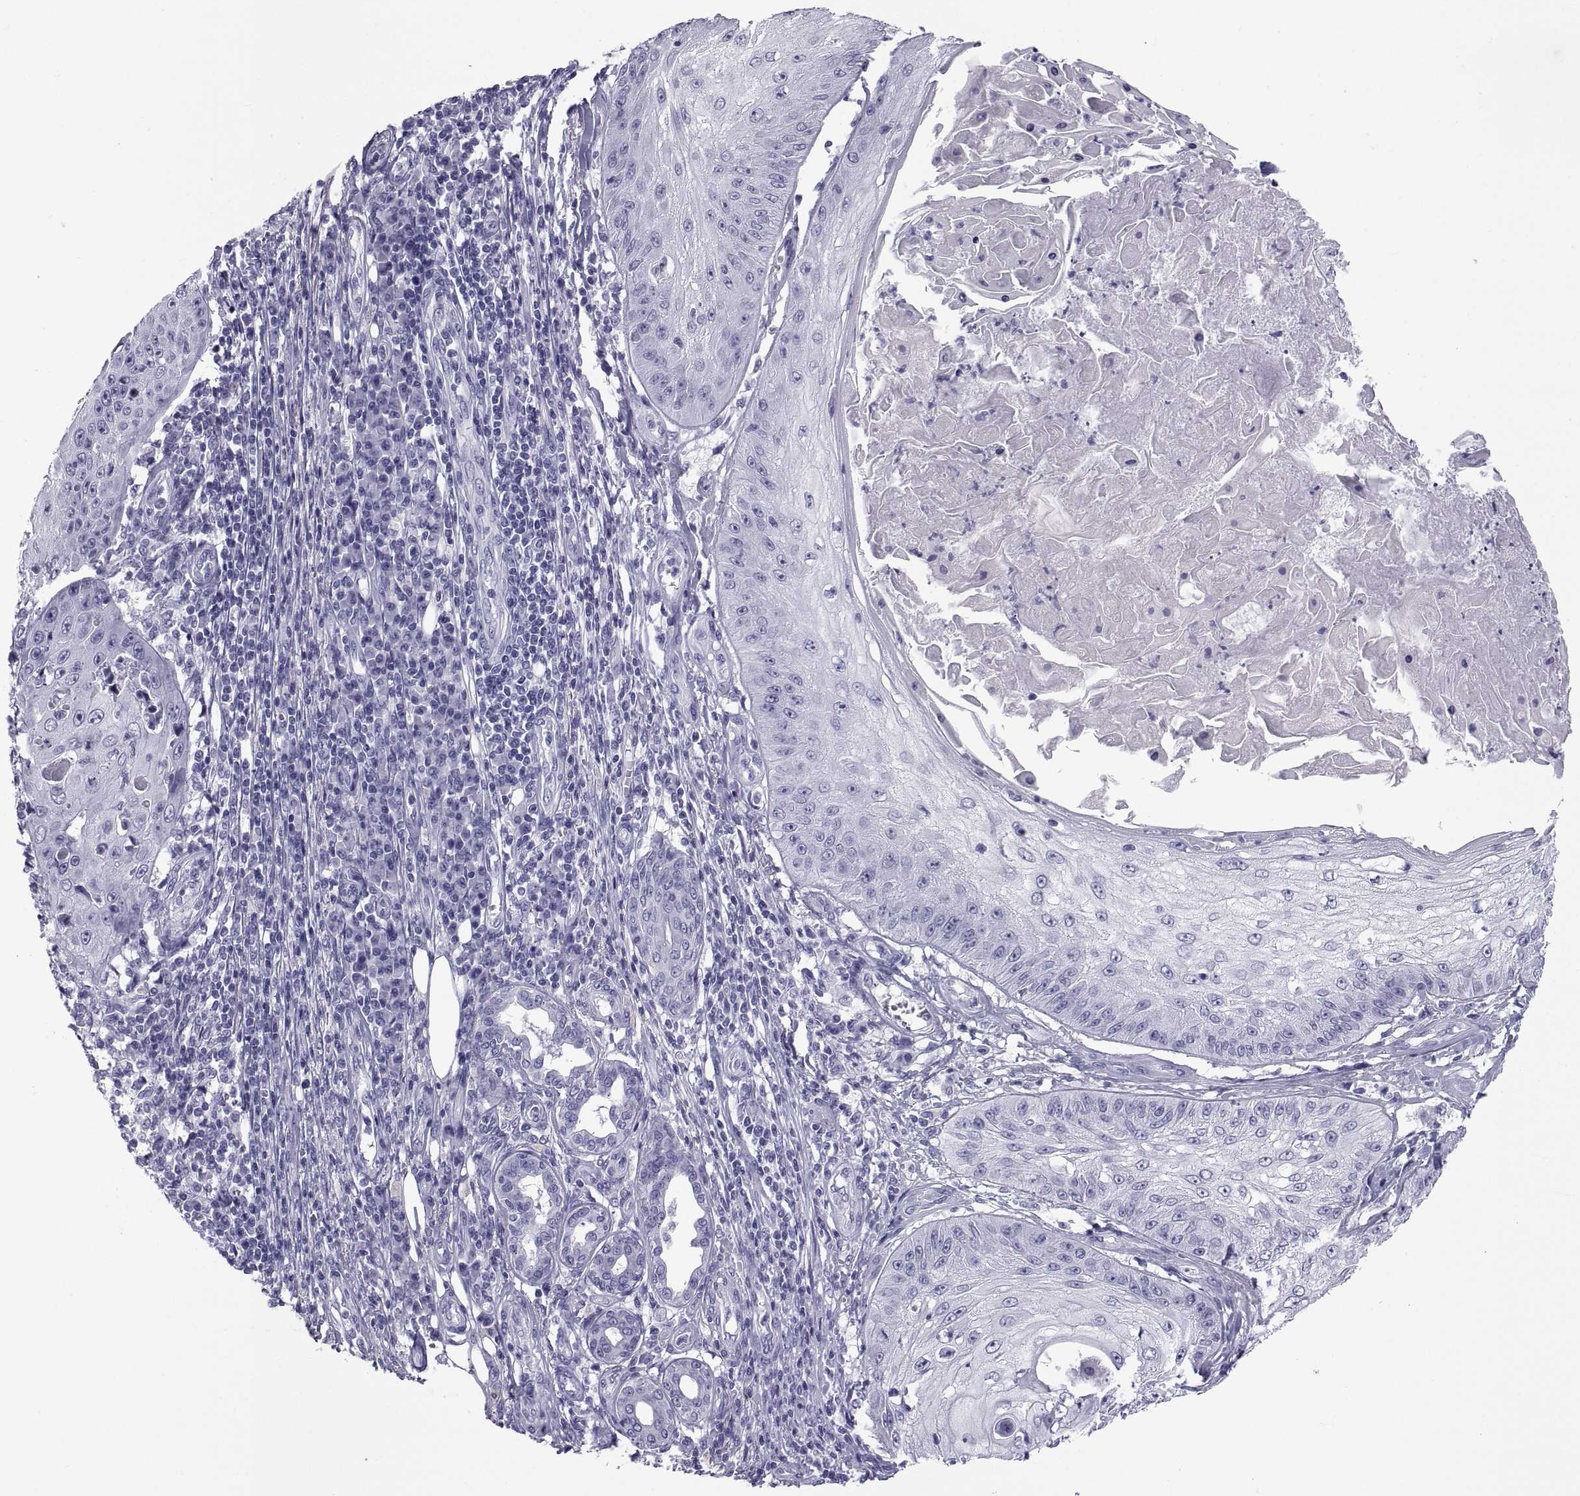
{"staining": {"intensity": "negative", "quantity": "none", "location": "none"}, "tissue": "skin cancer", "cell_type": "Tumor cells", "image_type": "cancer", "snomed": [{"axis": "morphology", "description": "Squamous cell carcinoma, NOS"}, {"axis": "topography", "description": "Skin"}], "caption": "IHC micrograph of neoplastic tissue: human skin cancer (squamous cell carcinoma) stained with DAB exhibits no significant protein expression in tumor cells. (DAB immunohistochemistry (IHC), high magnification).", "gene": "NPTX2", "patient": {"sex": "male", "age": 70}}